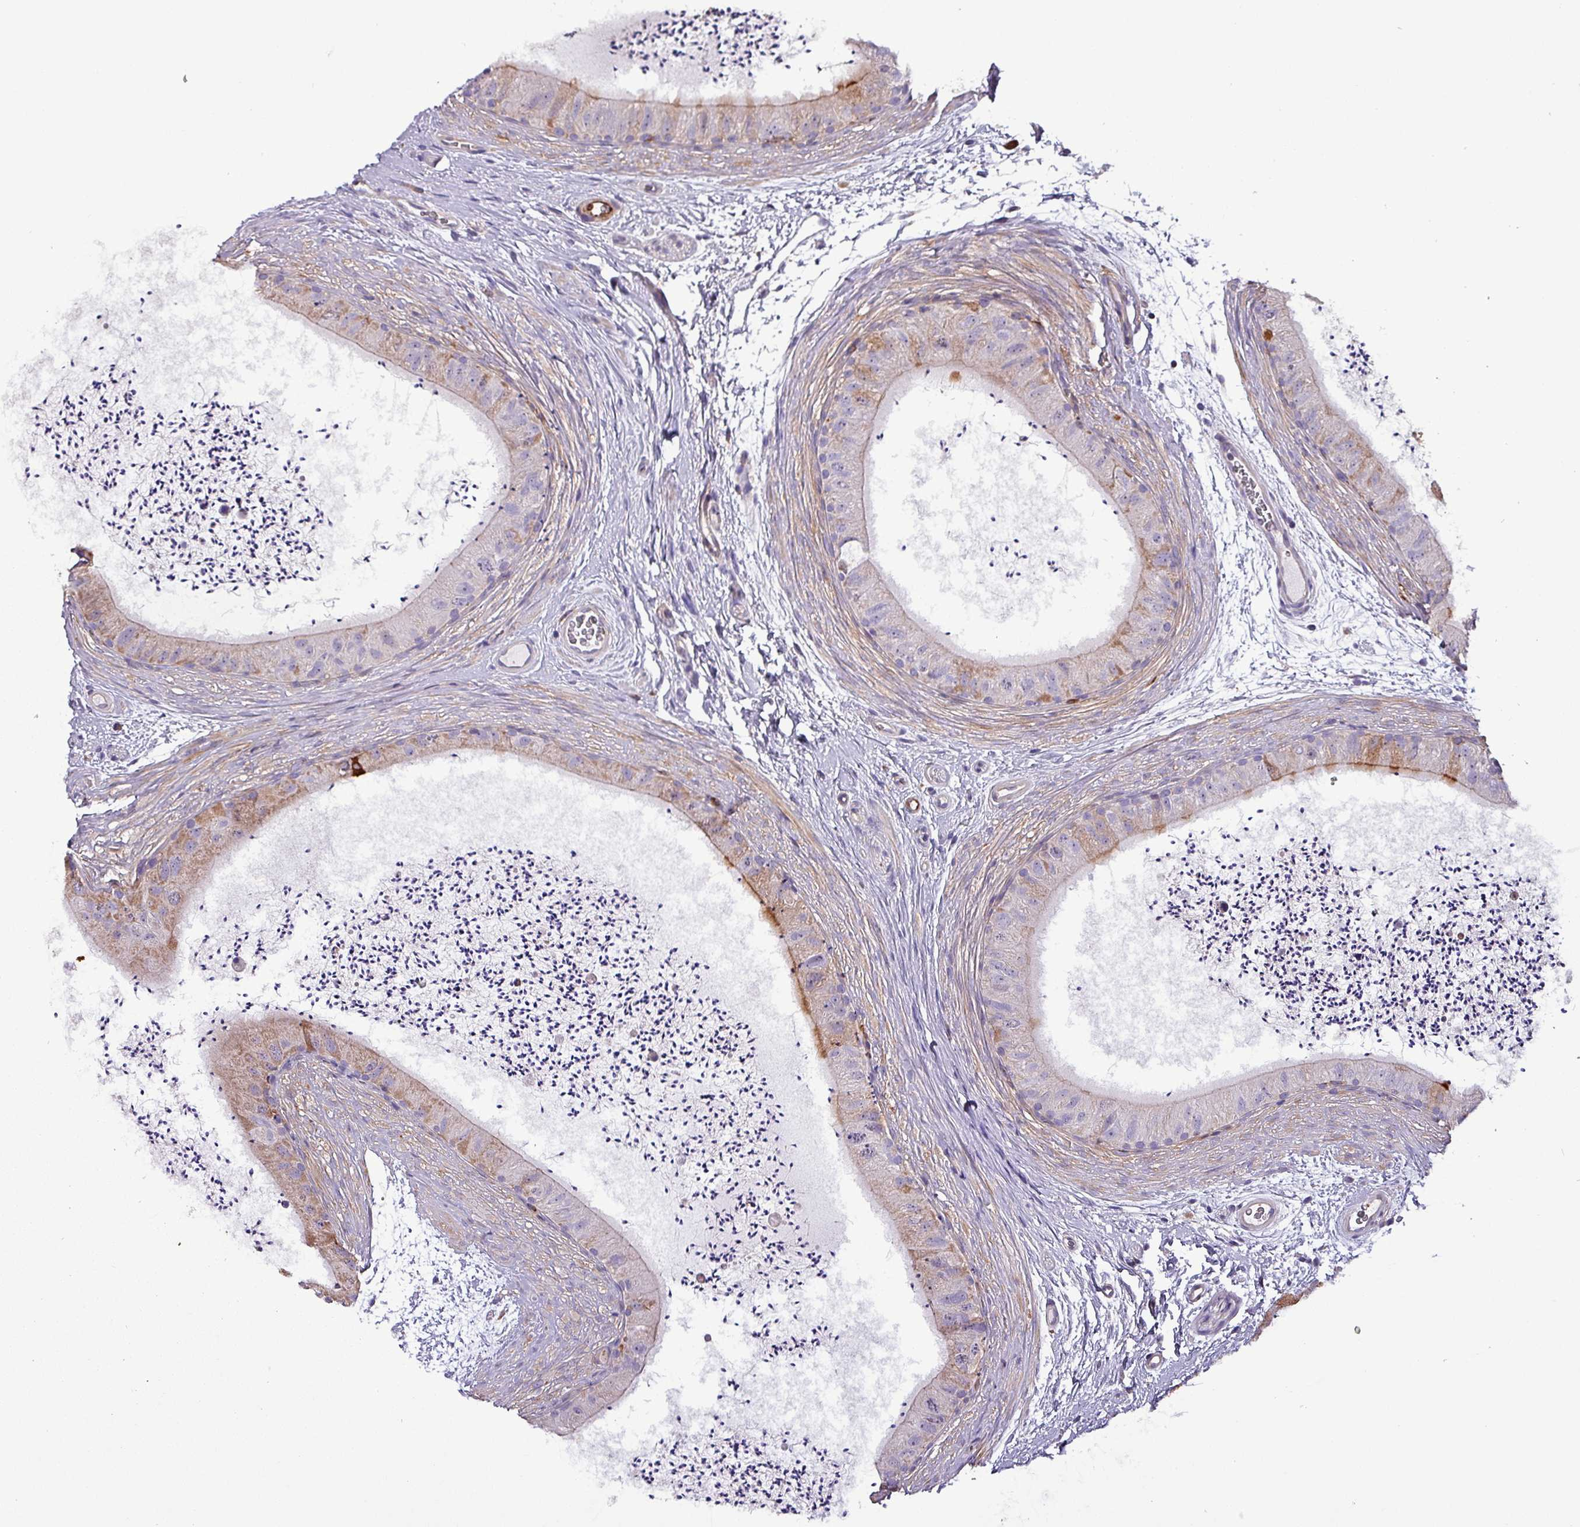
{"staining": {"intensity": "moderate", "quantity": "<25%", "location": "cytoplasmic/membranous"}, "tissue": "epididymis", "cell_type": "Glandular cells", "image_type": "normal", "snomed": [{"axis": "morphology", "description": "Normal tissue, NOS"}, {"axis": "topography", "description": "Epididymis"}], "caption": "Glandular cells show moderate cytoplasmic/membranous staining in approximately <25% of cells in normal epididymis.", "gene": "SCIN", "patient": {"sex": "male", "age": 50}}